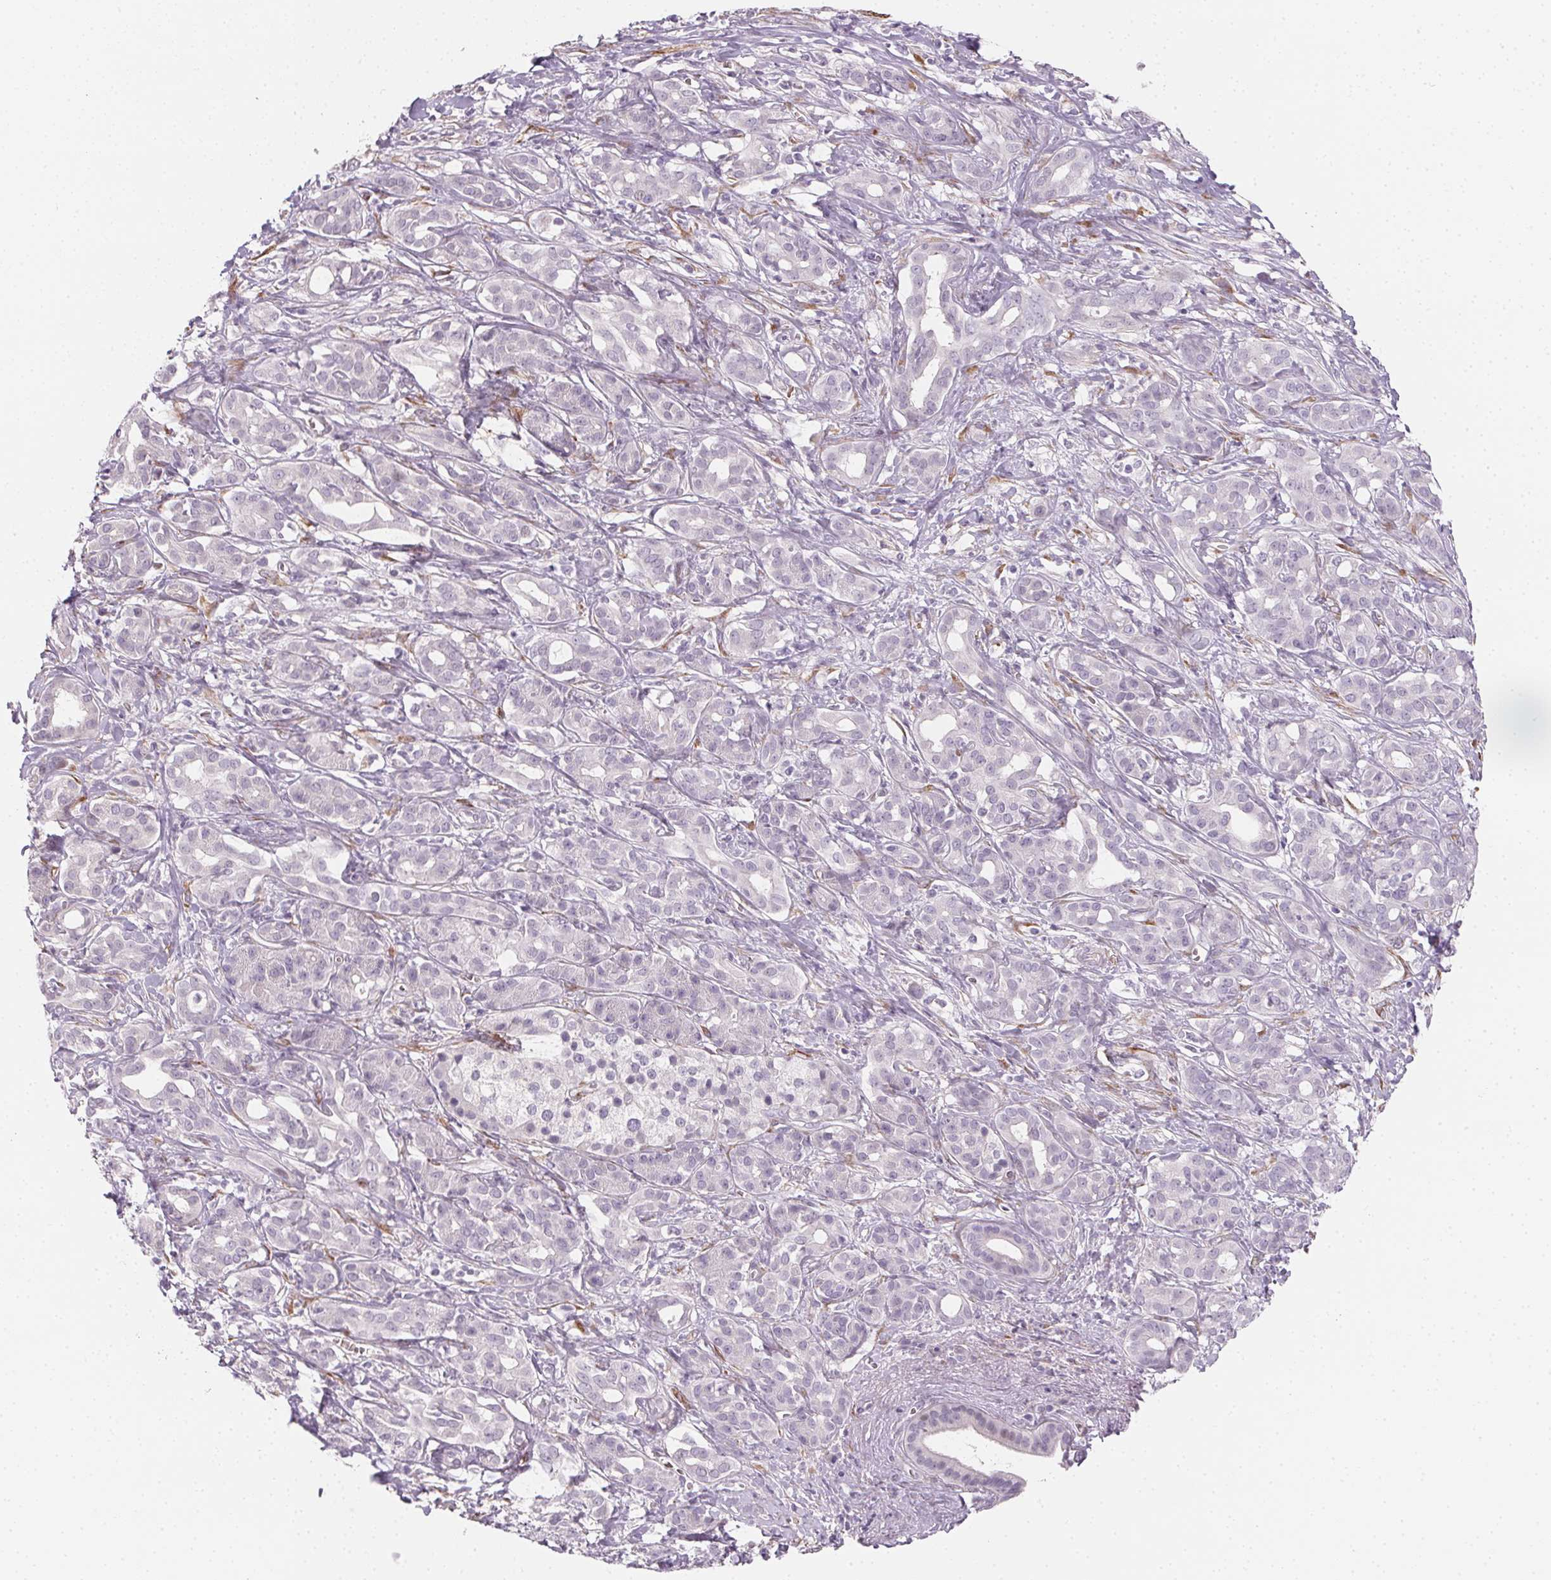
{"staining": {"intensity": "negative", "quantity": "none", "location": "none"}, "tissue": "pancreatic cancer", "cell_type": "Tumor cells", "image_type": "cancer", "snomed": [{"axis": "morphology", "description": "Adenocarcinoma, NOS"}, {"axis": "topography", "description": "Pancreas"}], "caption": "DAB immunohistochemical staining of pancreatic cancer exhibits no significant staining in tumor cells.", "gene": "CCDC96", "patient": {"sex": "male", "age": 61}}